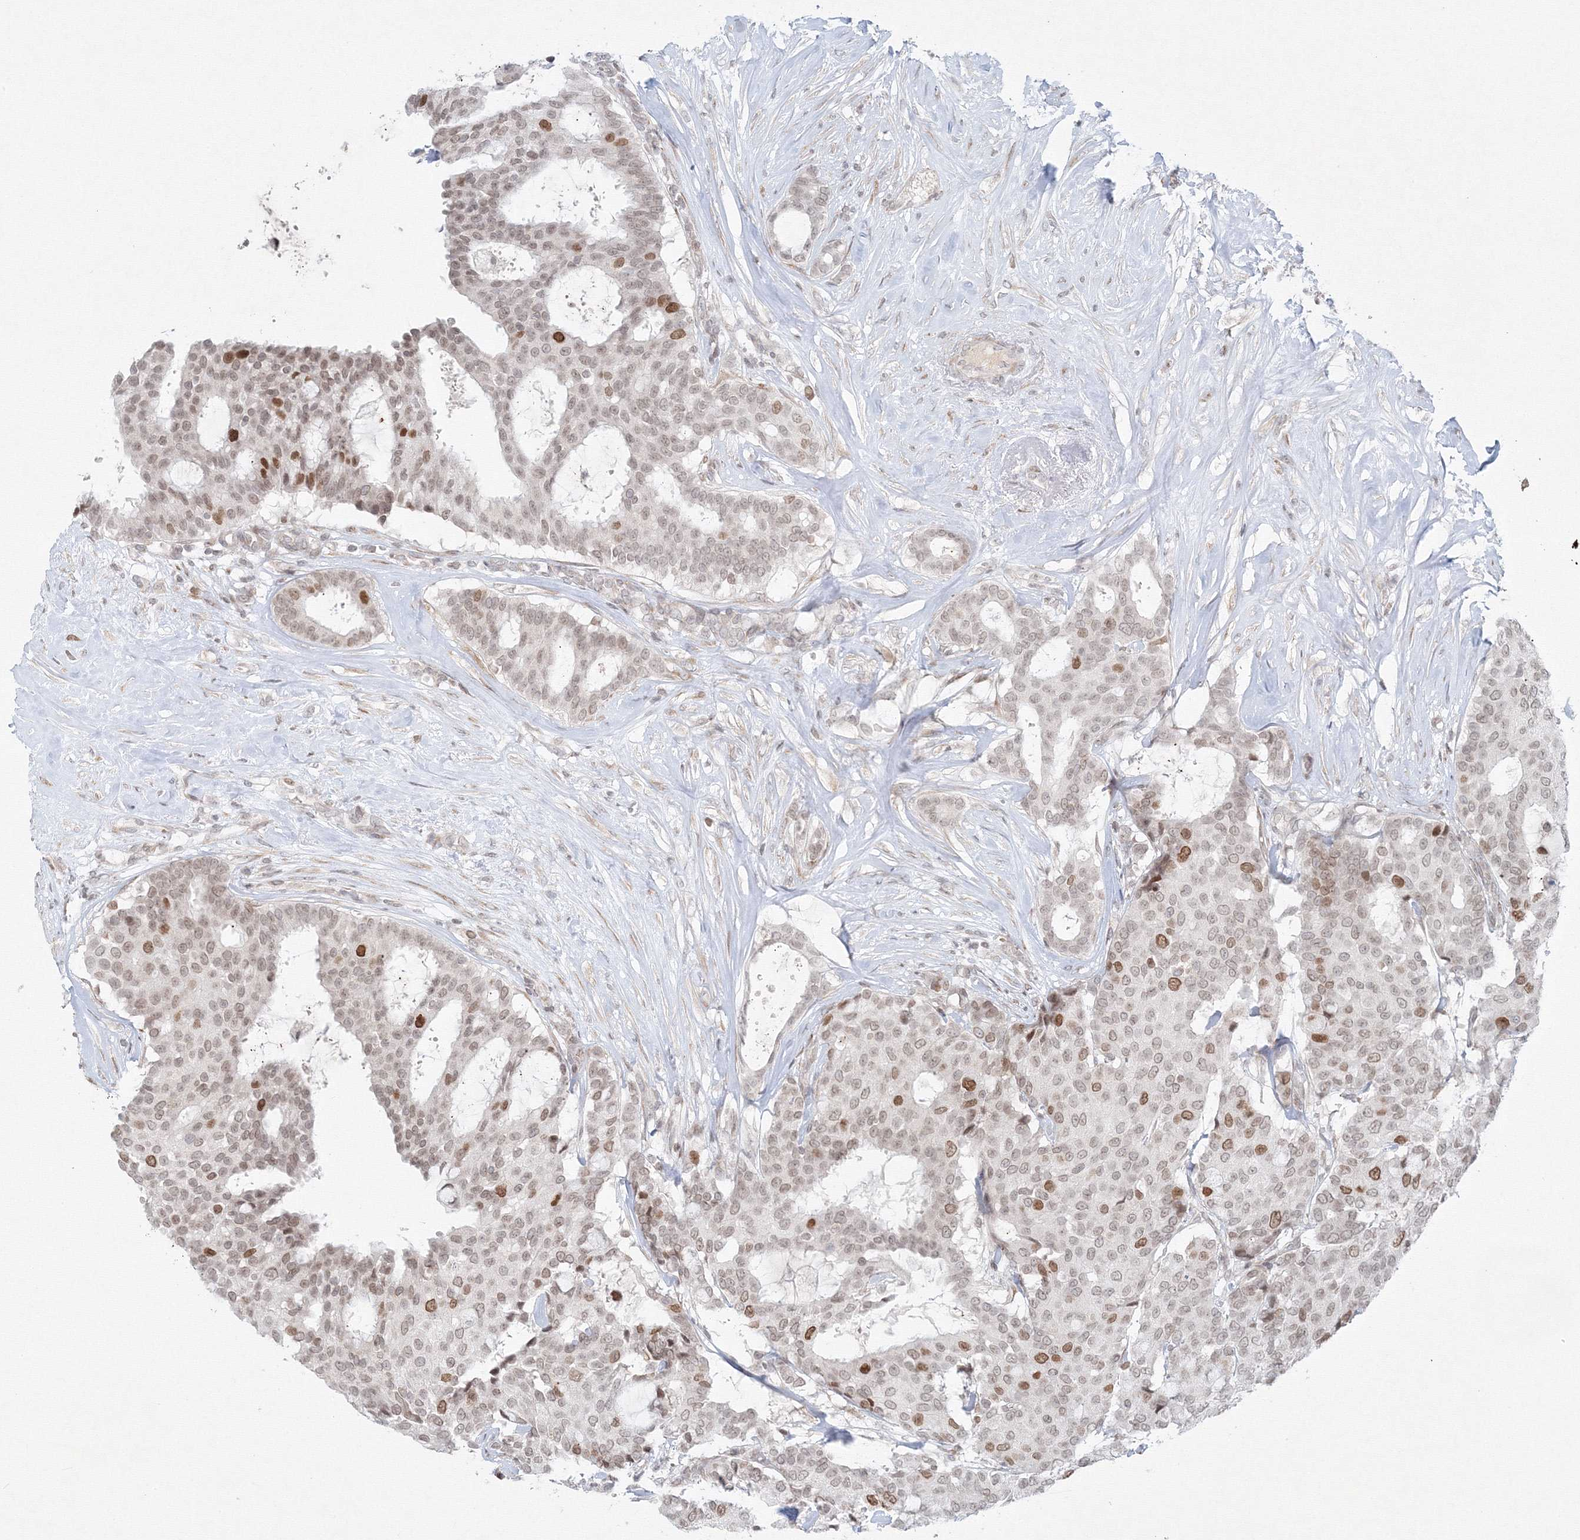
{"staining": {"intensity": "moderate", "quantity": "25%-75%", "location": "nuclear"}, "tissue": "breast cancer", "cell_type": "Tumor cells", "image_type": "cancer", "snomed": [{"axis": "morphology", "description": "Duct carcinoma"}, {"axis": "topography", "description": "Breast"}], "caption": "Immunohistochemical staining of human breast infiltrating ductal carcinoma exhibits moderate nuclear protein staining in about 25%-75% of tumor cells.", "gene": "KIF4A", "patient": {"sex": "female", "age": 75}}